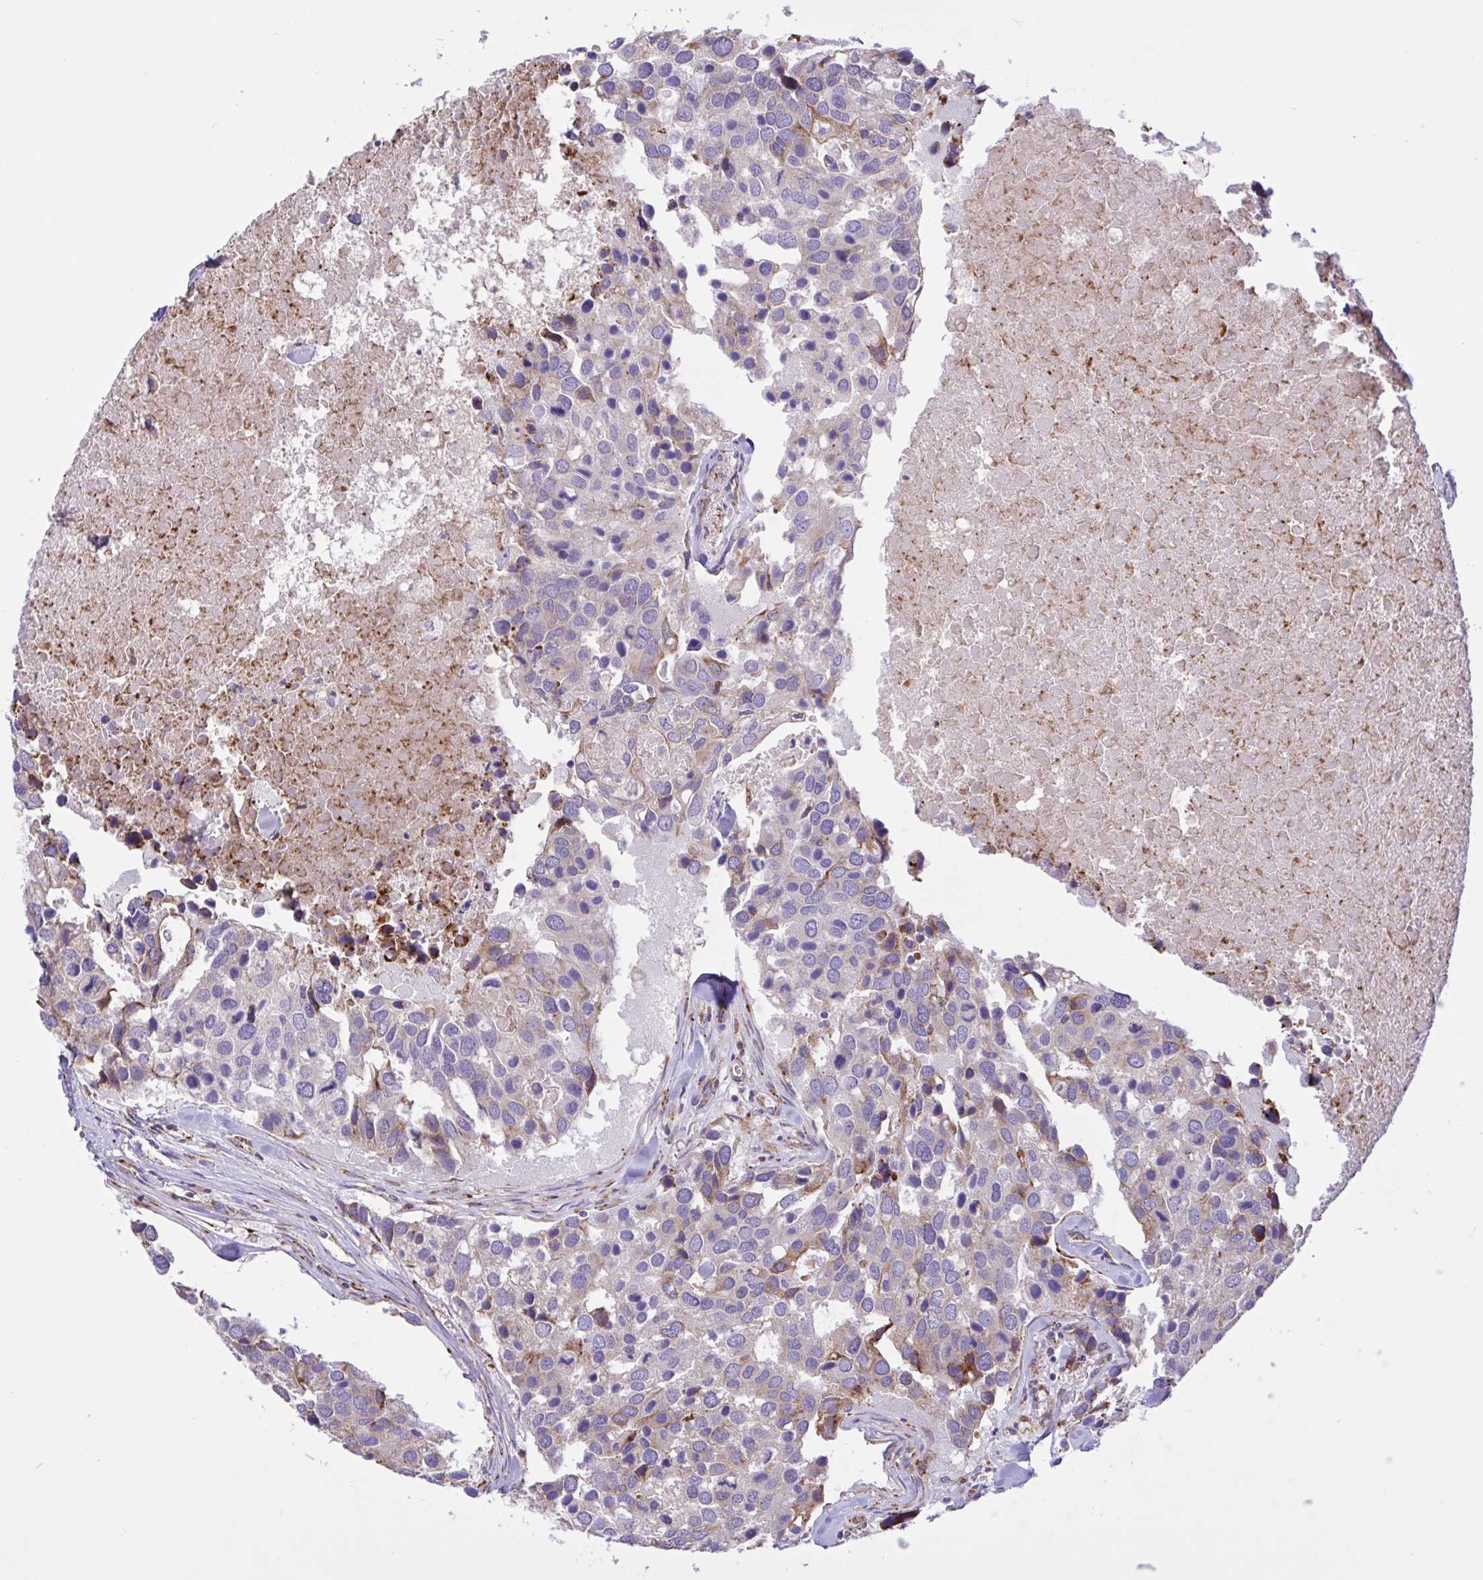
{"staining": {"intensity": "moderate", "quantity": "<25%", "location": "cytoplasmic/membranous"}, "tissue": "breast cancer", "cell_type": "Tumor cells", "image_type": "cancer", "snomed": [{"axis": "morphology", "description": "Duct carcinoma"}, {"axis": "topography", "description": "Breast"}], "caption": "The histopathology image displays a brown stain indicating the presence of a protein in the cytoplasmic/membranous of tumor cells in invasive ductal carcinoma (breast).", "gene": "DSC3", "patient": {"sex": "female", "age": 83}}